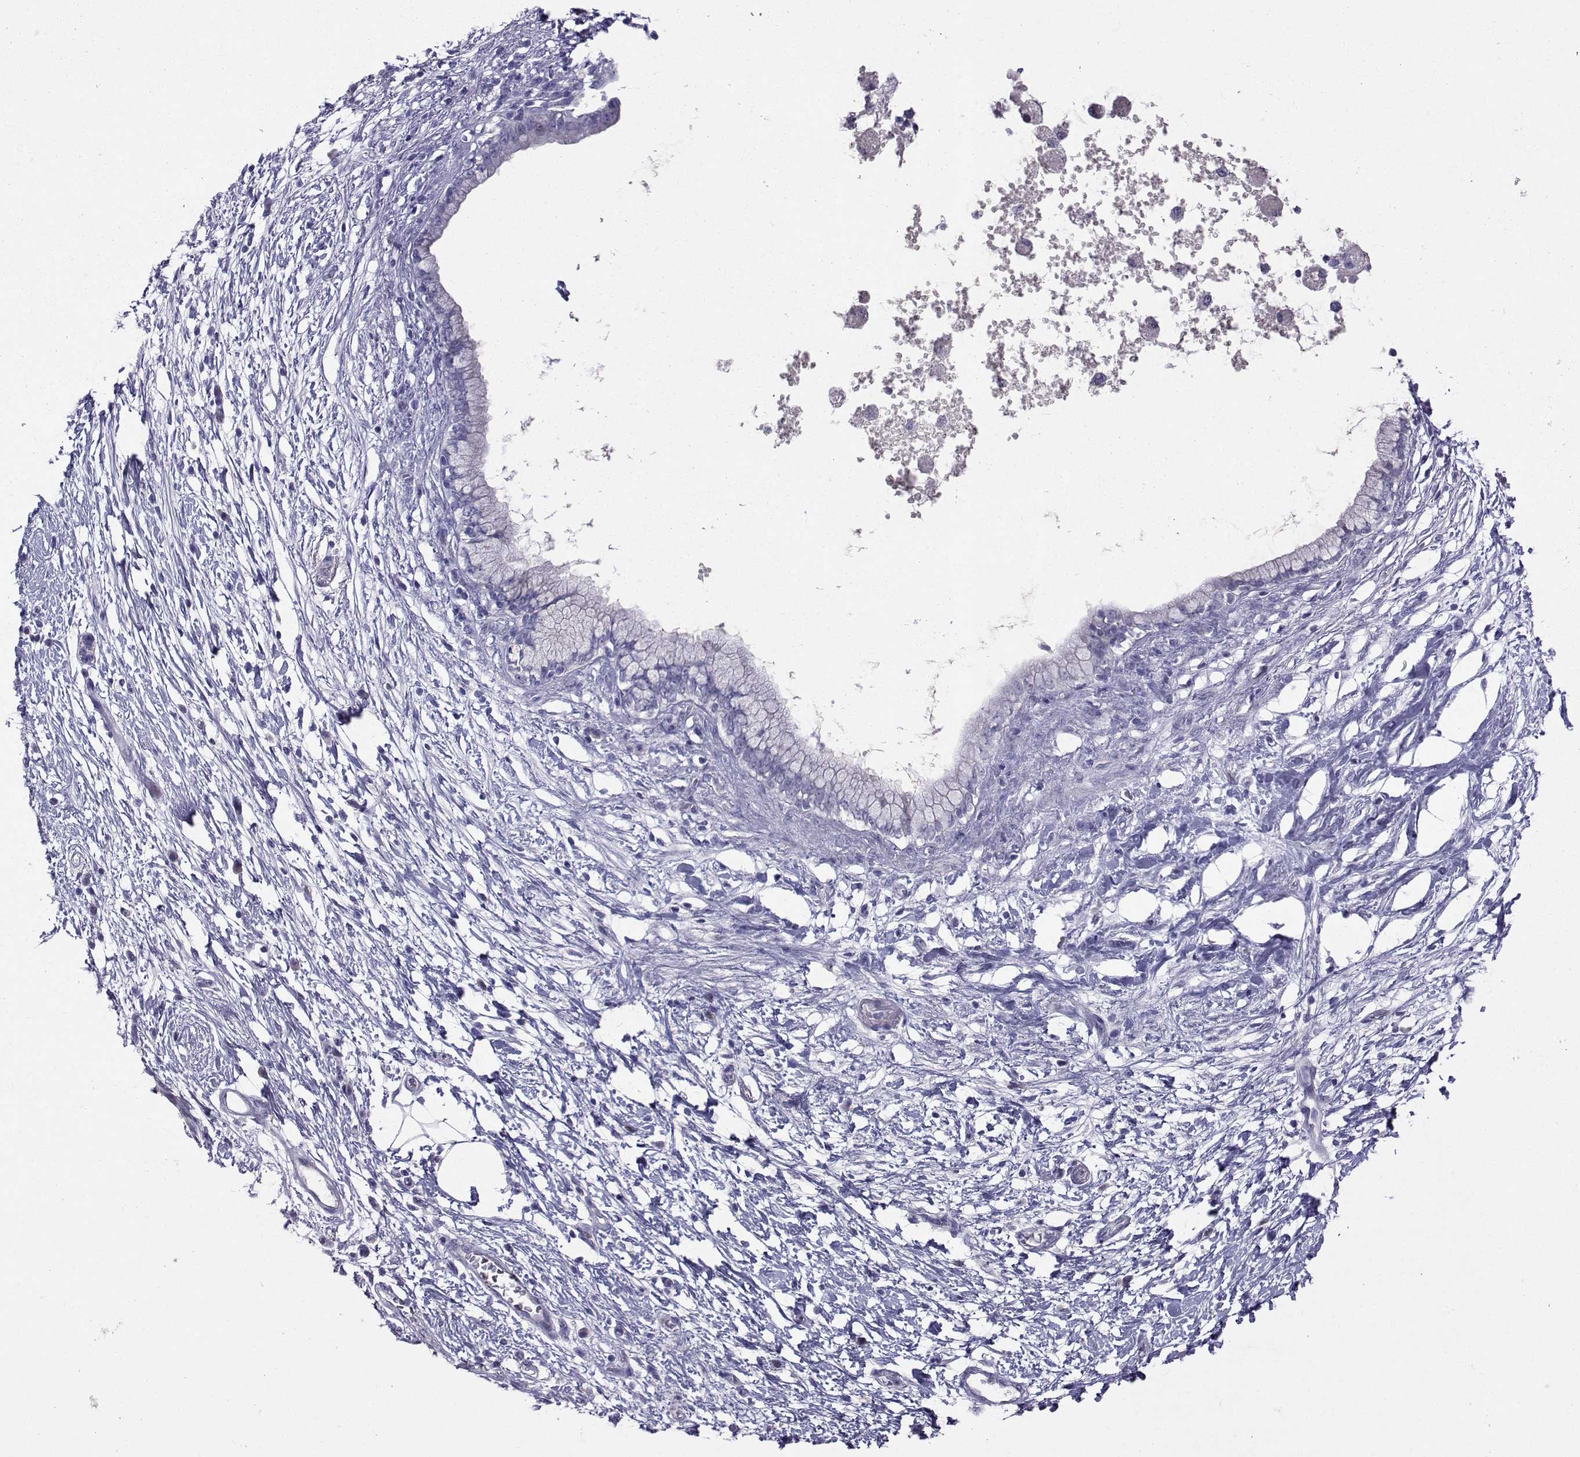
{"staining": {"intensity": "negative", "quantity": "none", "location": "none"}, "tissue": "pancreatic cancer", "cell_type": "Tumor cells", "image_type": "cancer", "snomed": [{"axis": "morphology", "description": "Adenocarcinoma, NOS"}, {"axis": "topography", "description": "Pancreas"}], "caption": "A high-resolution photomicrograph shows immunohistochemistry (IHC) staining of pancreatic cancer (adenocarcinoma), which displays no significant expression in tumor cells.", "gene": "CARTPT", "patient": {"sex": "female", "age": 72}}